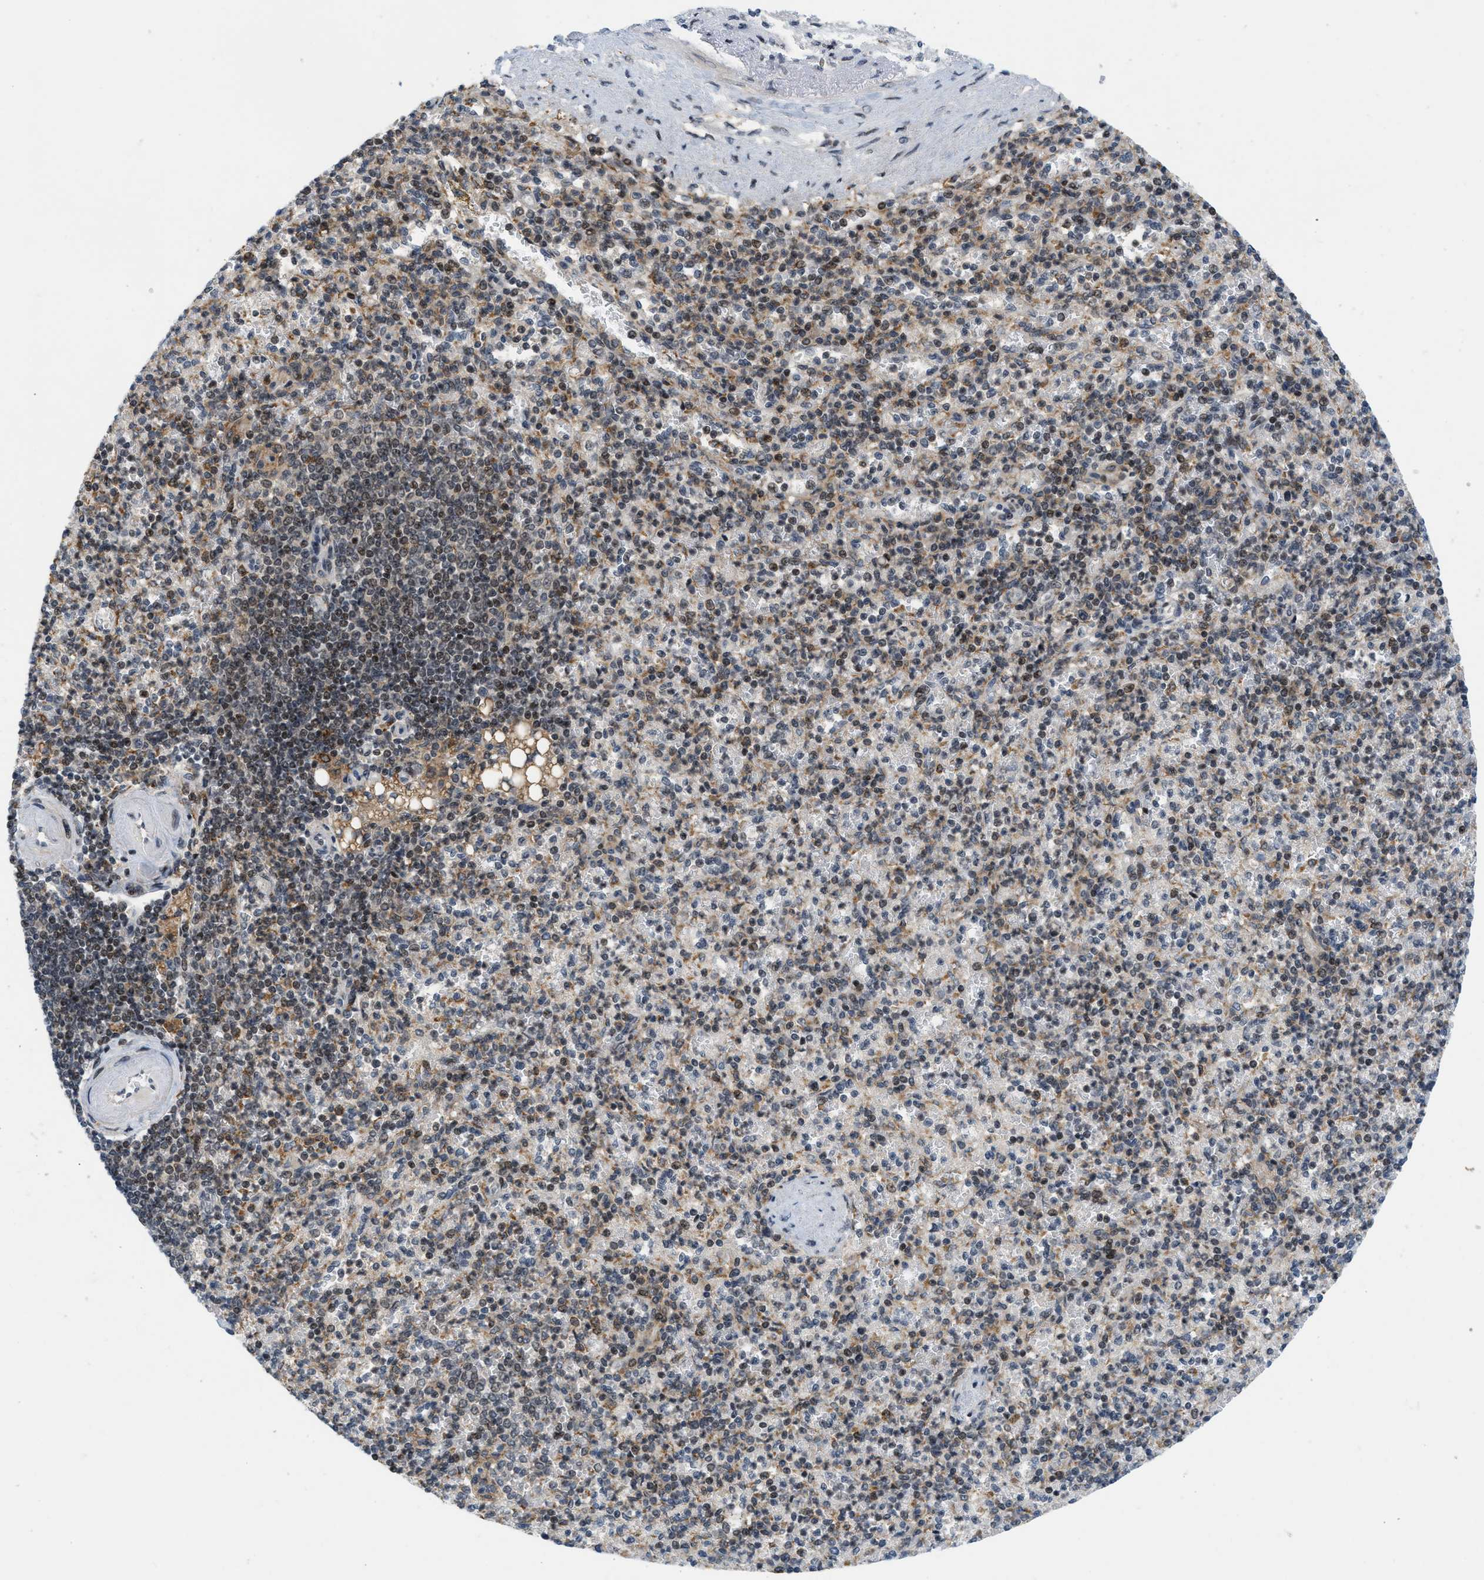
{"staining": {"intensity": "moderate", "quantity": "25%-75%", "location": "nuclear"}, "tissue": "spleen", "cell_type": "Cells in red pulp", "image_type": "normal", "snomed": [{"axis": "morphology", "description": "Normal tissue, NOS"}, {"axis": "topography", "description": "Spleen"}], "caption": "Protein analysis of benign spleen demonstrates moderate nuclear staining in about 25%-75% of cells in red pulp.", "gene": "ING1", "patient": {"sex": "female", "age": 74}}